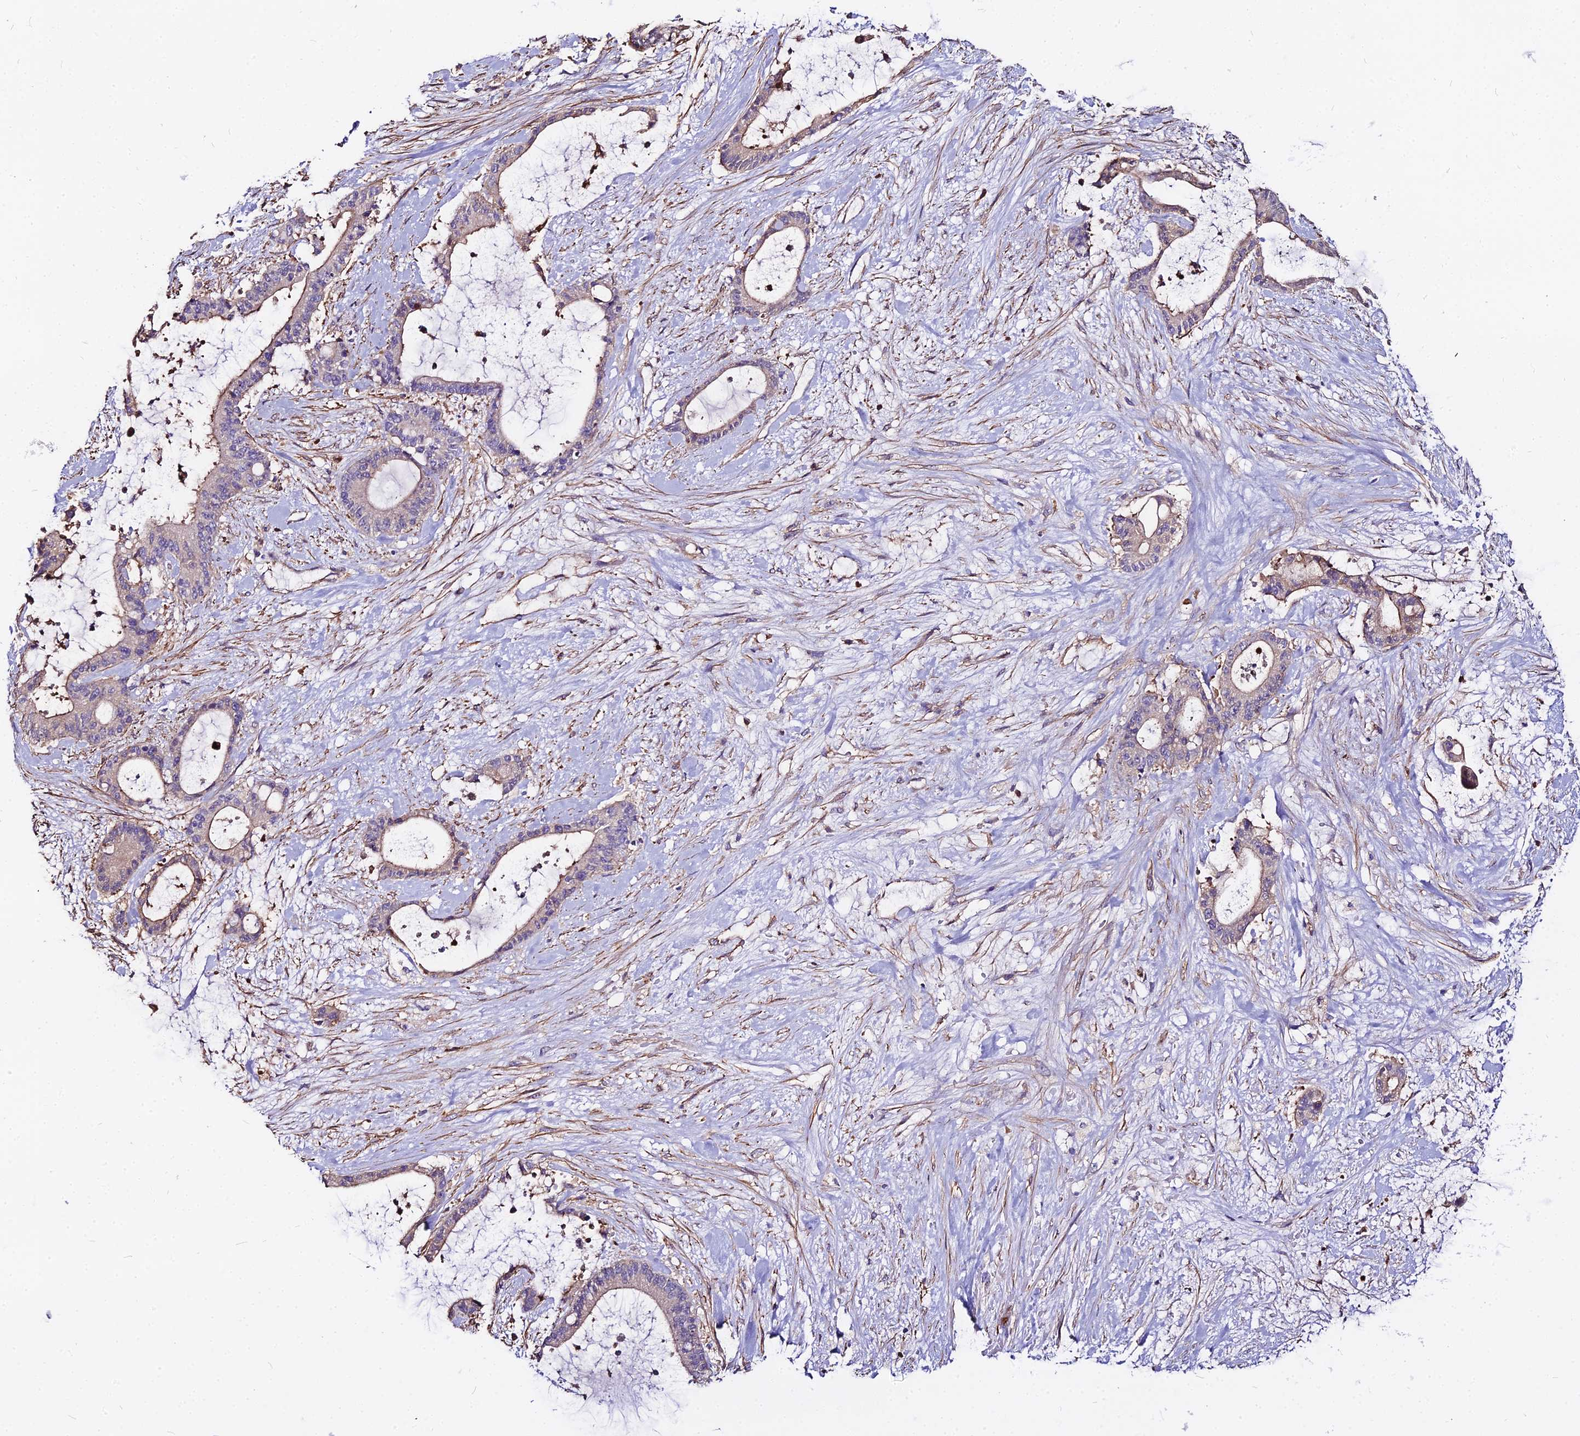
{"staining": {"intensity": "weak", "quantity": "25%-75%", "location": "cytoplasmic/membranous"}, "tissue": "liver cancer", "cell_type": "Tumor cells", "image_type": "cancer", "snomed": [{"axis": "morphology", "description": "Normal tissue, NOS"}, {"axis": "morphology", "description": "Cholangiocarcinoma"}, {"axis": "topography", "description": "Liver"}, {"axis": "topography", "description": "Peripheral nerve tissue"}], "caption": "Weak cytoplasmic/membranous staining is seen in about 25%-75% of tumor cells in liver cholangiocarcinoma. The staining was performed using DAB (3,3'-diaminobenzidine), with brown indicating positive protein expression. Nuclei are stained blue with hematoxylin.", "gene": "GLYAT", "patient": {"sex": "female", "age": 73}}